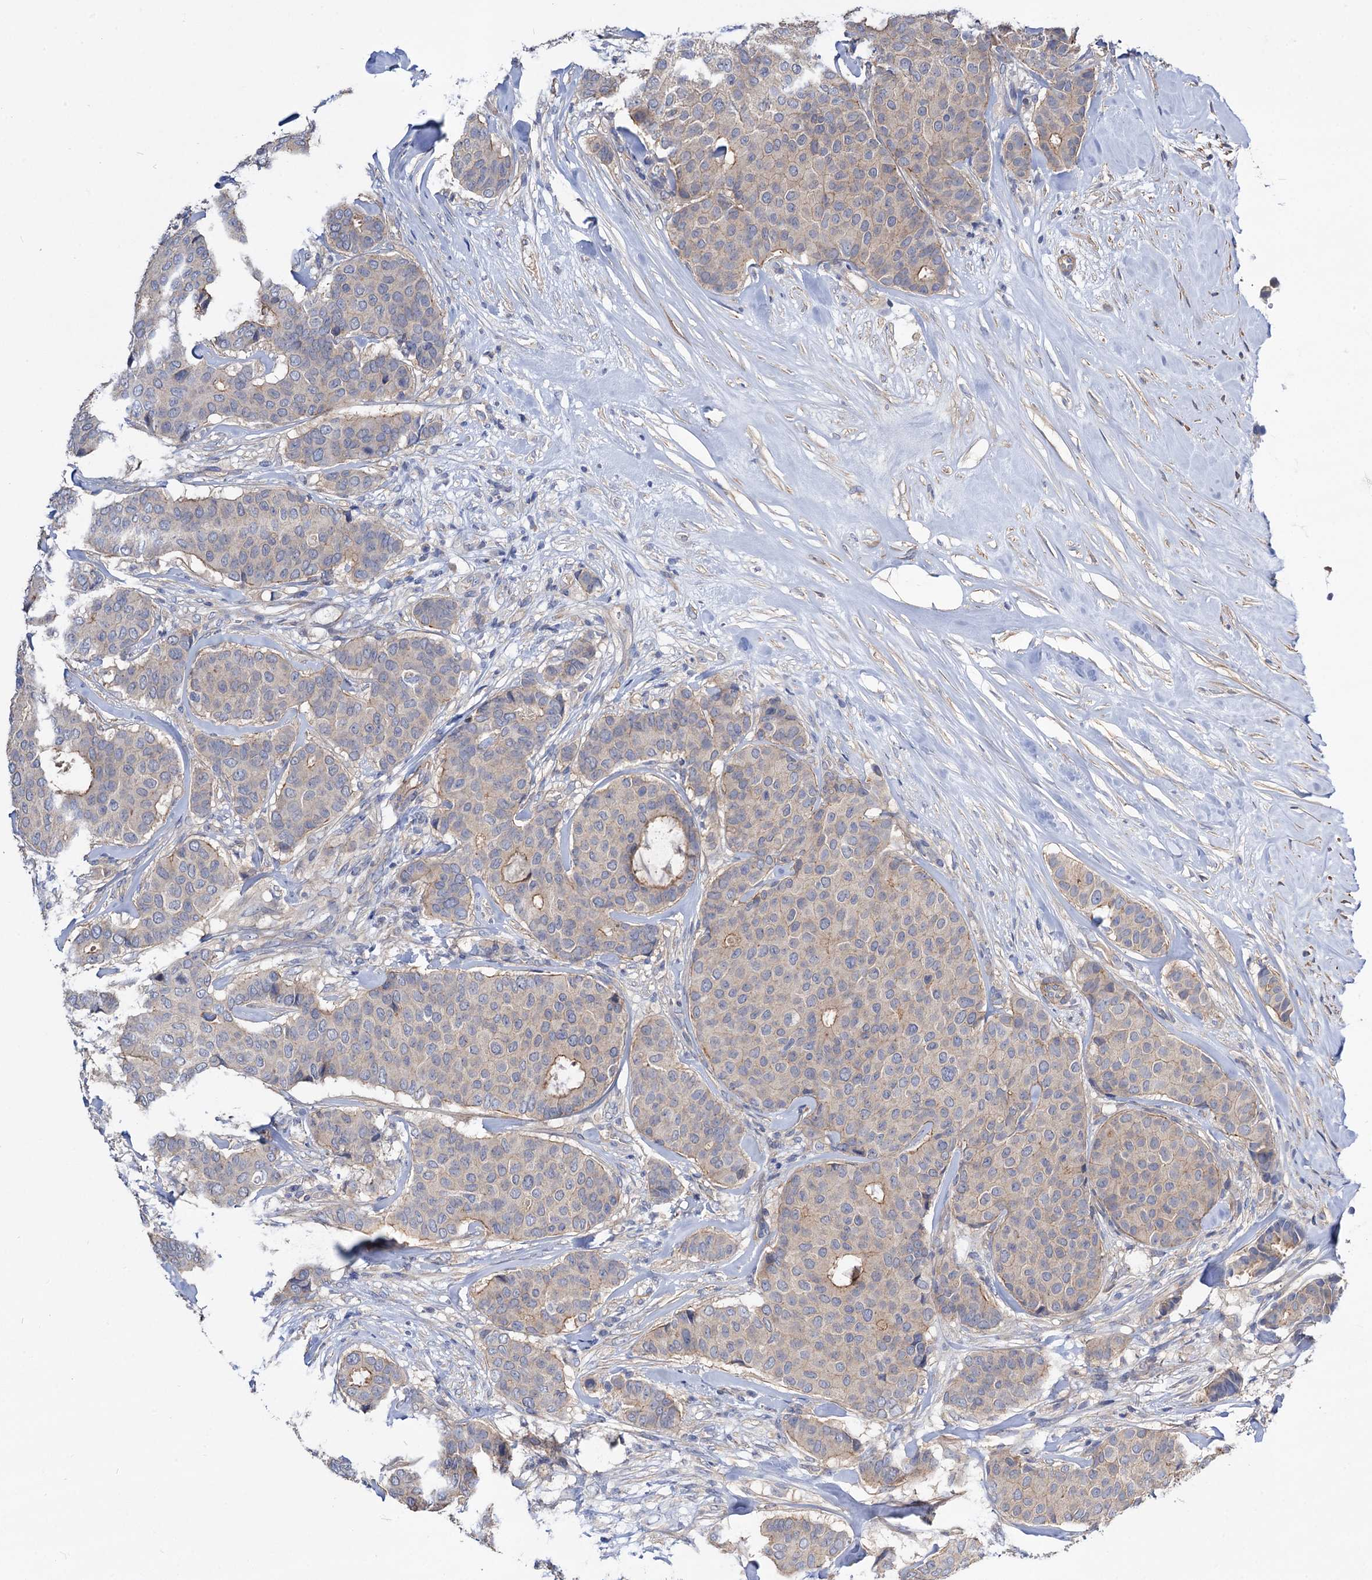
{"staining": {"intensity": "moderate", "quantity": "<25%", "location": "cytoplasmic/membranous"}, "tissue": "breast cancer", "cell_type": "Tumor cells", "image_type": "cancer", "snomed": [{"axis": "morphology", "description": "Duct carcinoma"}, {"axis": "topography", "description": "Breast"}], "caption": "A micrograph of human breast cancer (infiltrating ductal carcinoma) stained for a protein reveals moderate cytoplasmic/membranous brown staining in tumor cells.", "gene": "NUDCD2", "patient": {"sex": "female", "age": 75}}